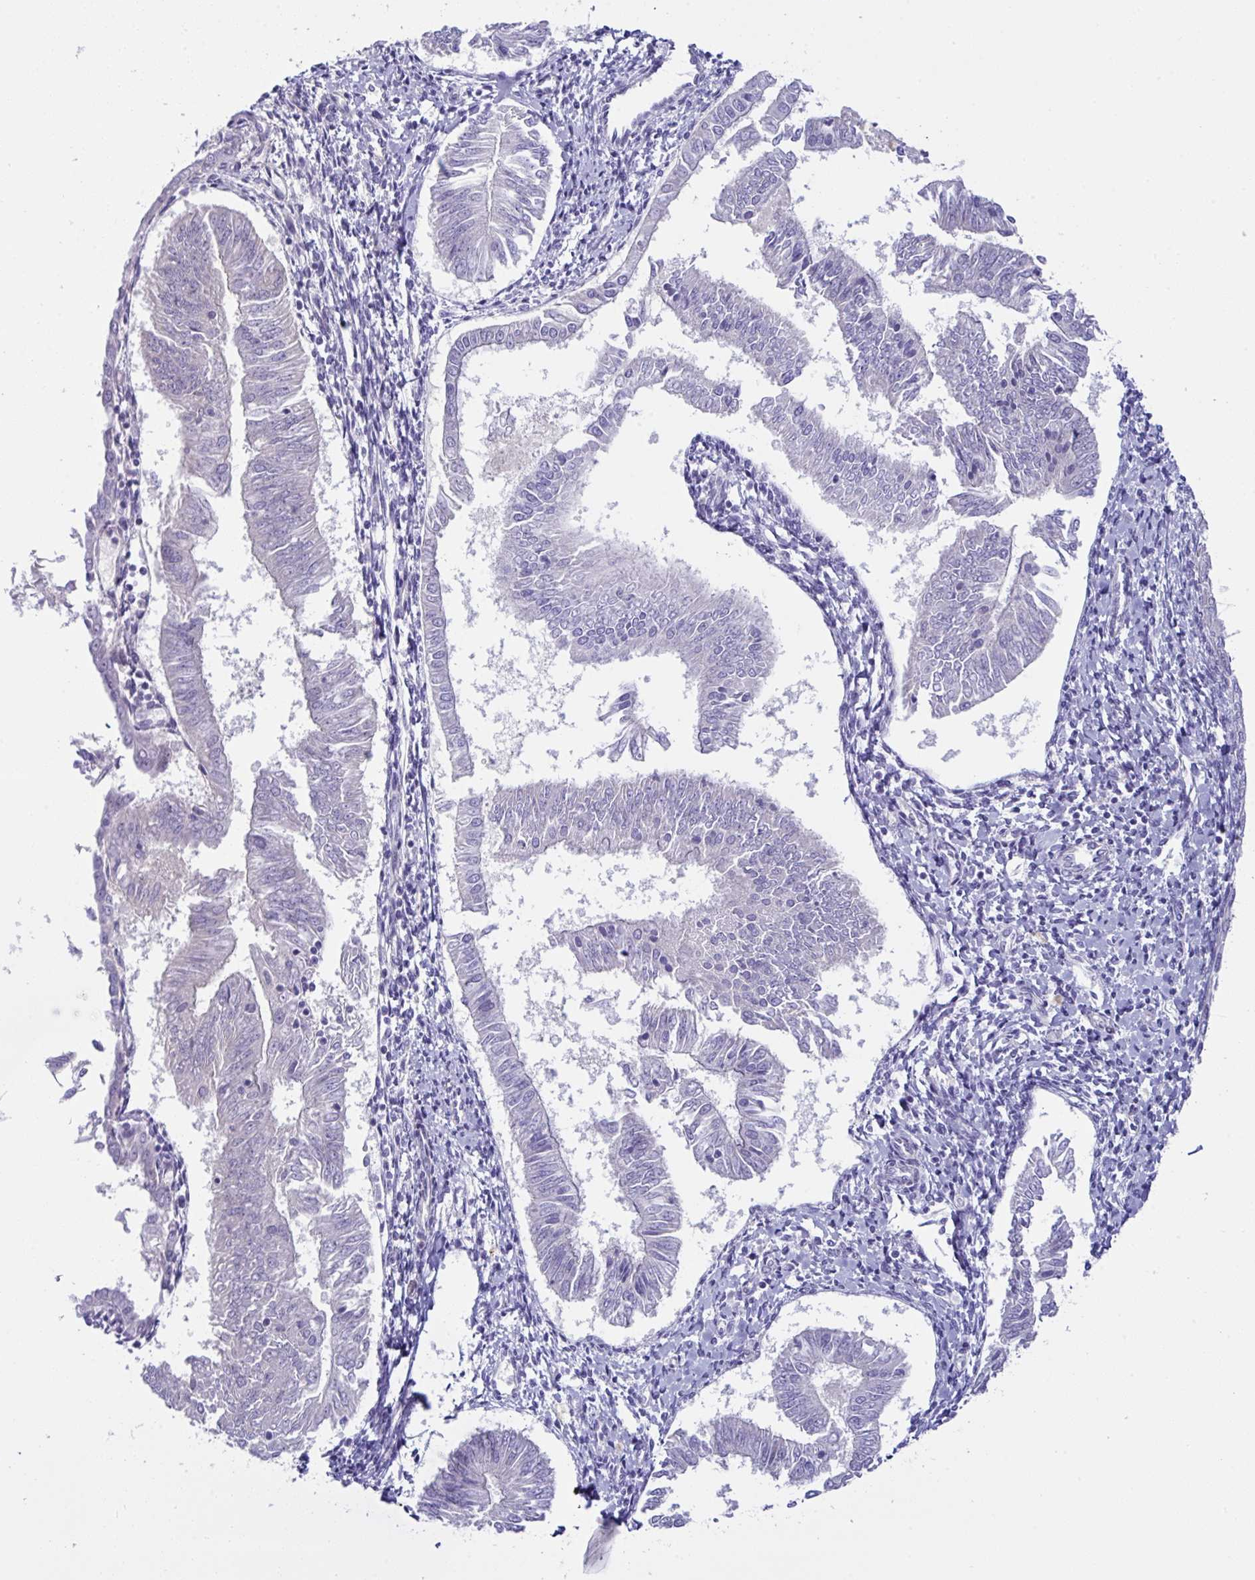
{"staining": {"intensity": "negative", "quantity": "none", "location": "none"}, "tissue": "endometrial cancer", "cell_type": "Tumor cells", "image_type": "cancer", "snomed": [{"axis": "morphology", "description": "Adenocarcinoma, NOS"}, {"axis": "topography", "description": "Endometrium"}], "caption": "Human endometrial cancer (adenocarcinoma) stained for a protein using immunohistochemistry (IHC) demonstrates no staining in tumor cells.", "gene": "ZNF713", "patient": {"sex": "female", "age": 58}}